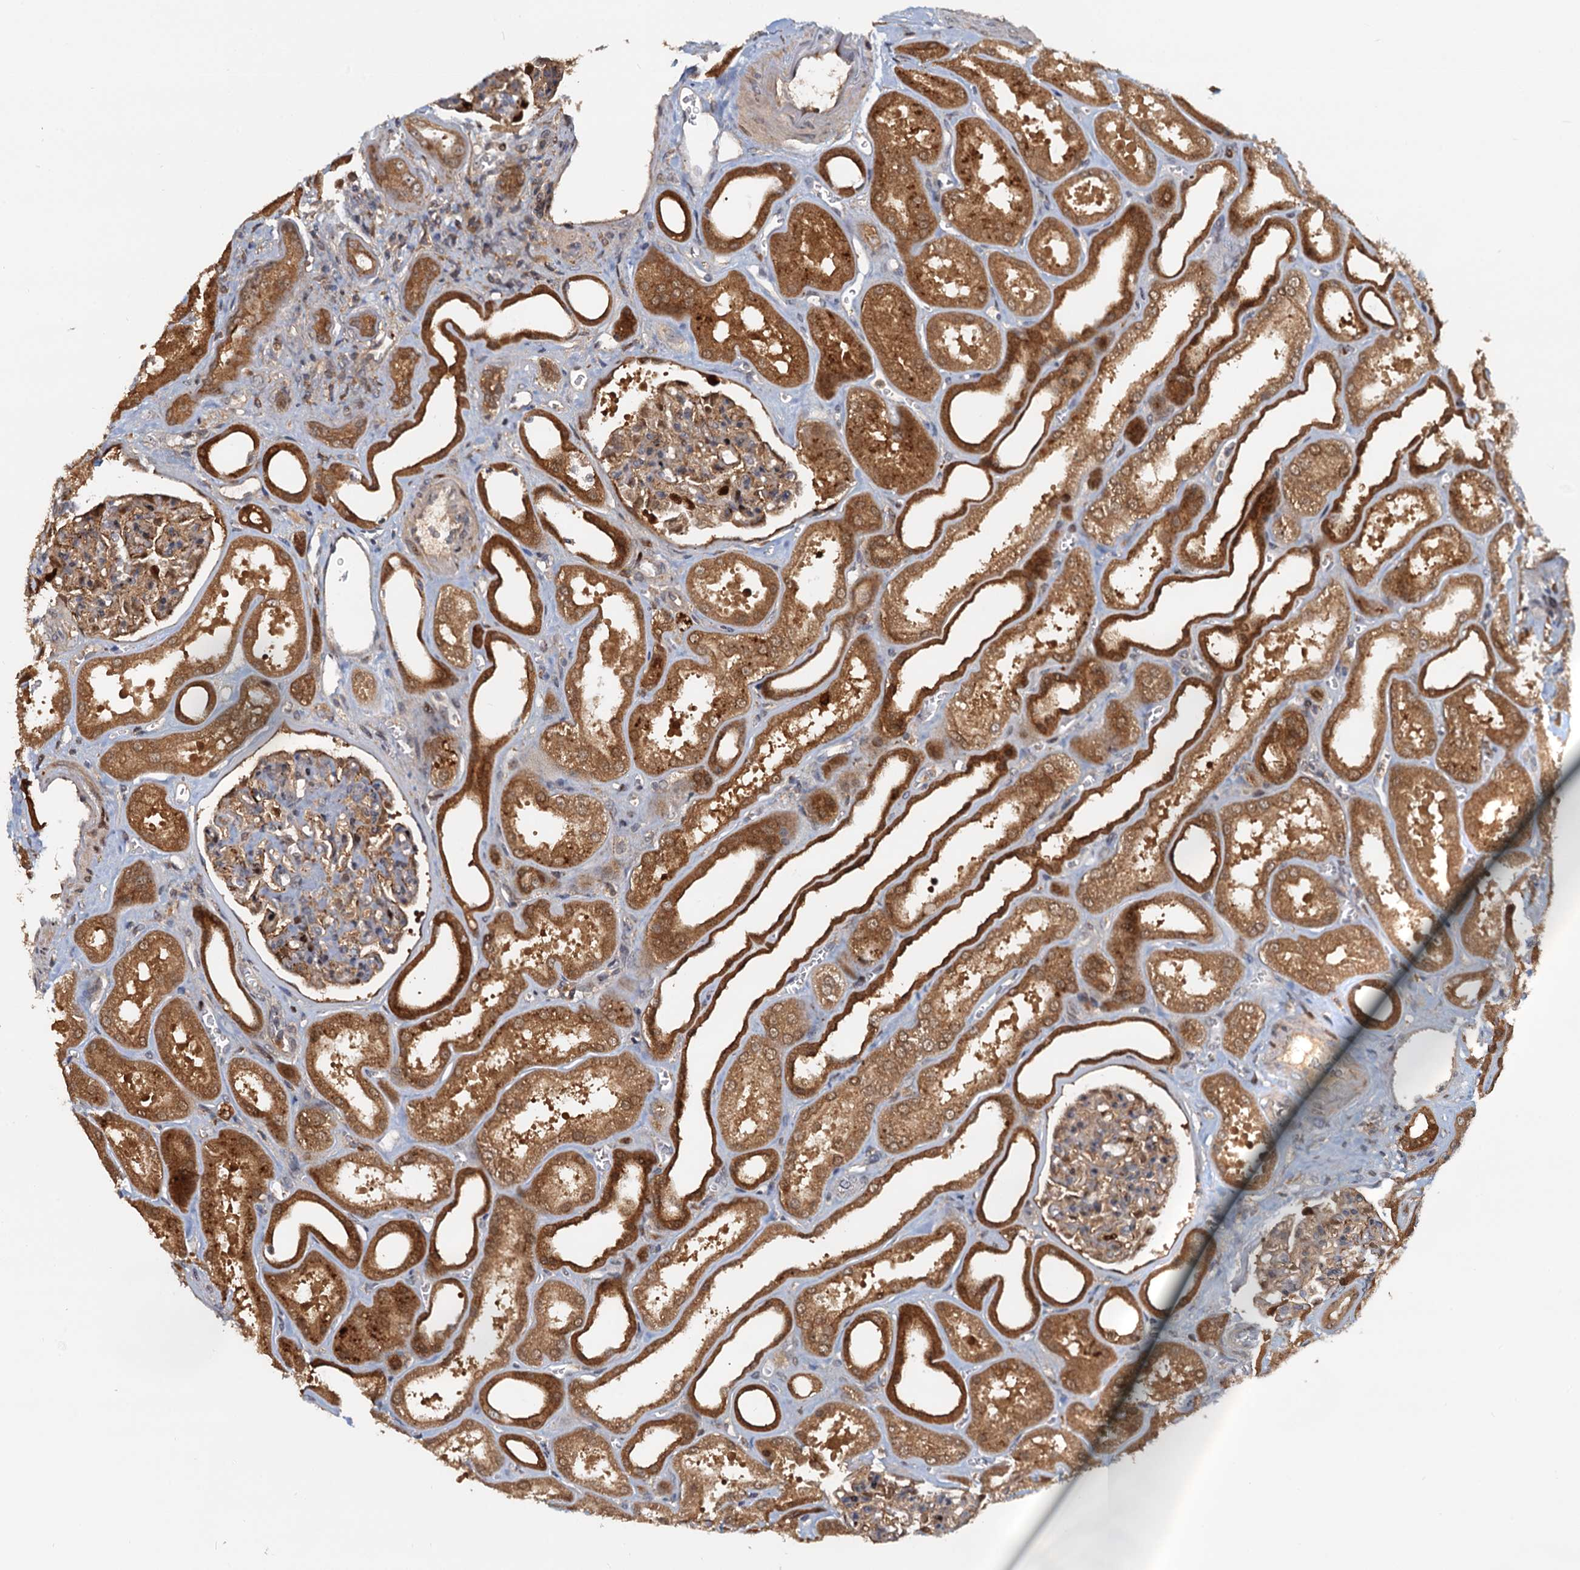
{"staining": {"intensity": "strong", "quantity": "<25%", "location": "cytoplasmic/membranous"}, "tissue": "kidney", "cell_type": "Cells in glomeruli", "image_type": "normal", "snomed": [{"axis": "morphology", "description": "Normal tissue, NOS"}, {"axis": "morphology", "description": "Adenocarcinoma, NOS"}, {"axis": "topography", "description": "Kidney"}], "caption": "There is medium levels of strong cytoplasmic/membranous staining in cells in glomeruli of unremarkable kidney, as demonstrated by immunohistochemical staining (brown color).", "gene": "TOLLIP", "patient": {"sex": "female", "age": 68}}